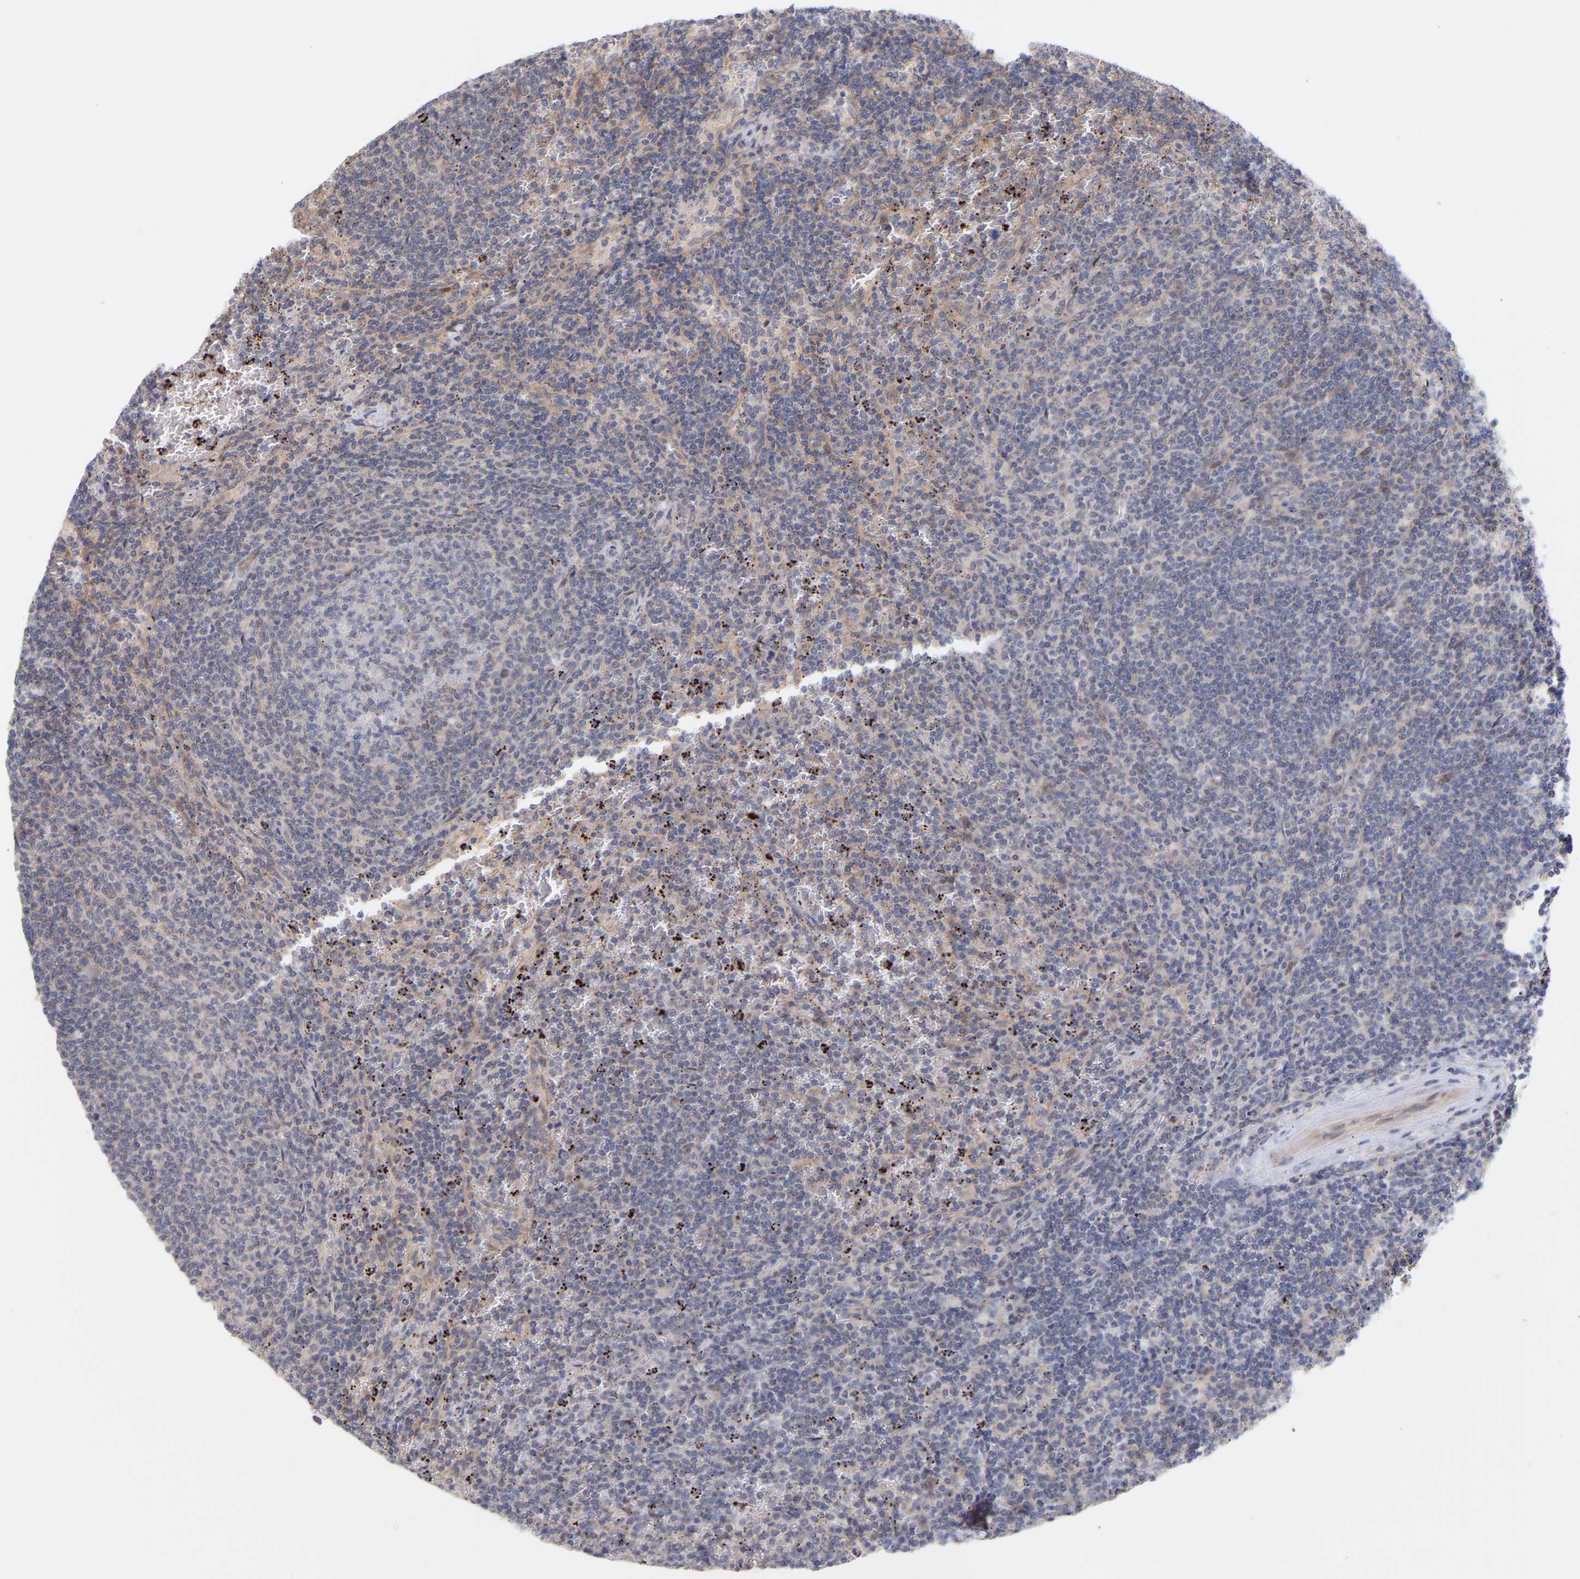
{"staining": {"intensity": "negative", "quantity": "none", "location": "none"}, "tissue": "lymphoma", "cell_type": "Tumor cells", "image_type": "cancer", "snomed": [{"axis": "morphology", "description": "Malignant lymphoma, non-Hodgkin's type, Low grade"}, {"axis": "topography", "description": "Spleen"}], "caption": "Tumor cells are negative for brown protein staining in lymphoma.", "gene": "PDLIM5", "patient": {"sex": "female", "age": 50}}